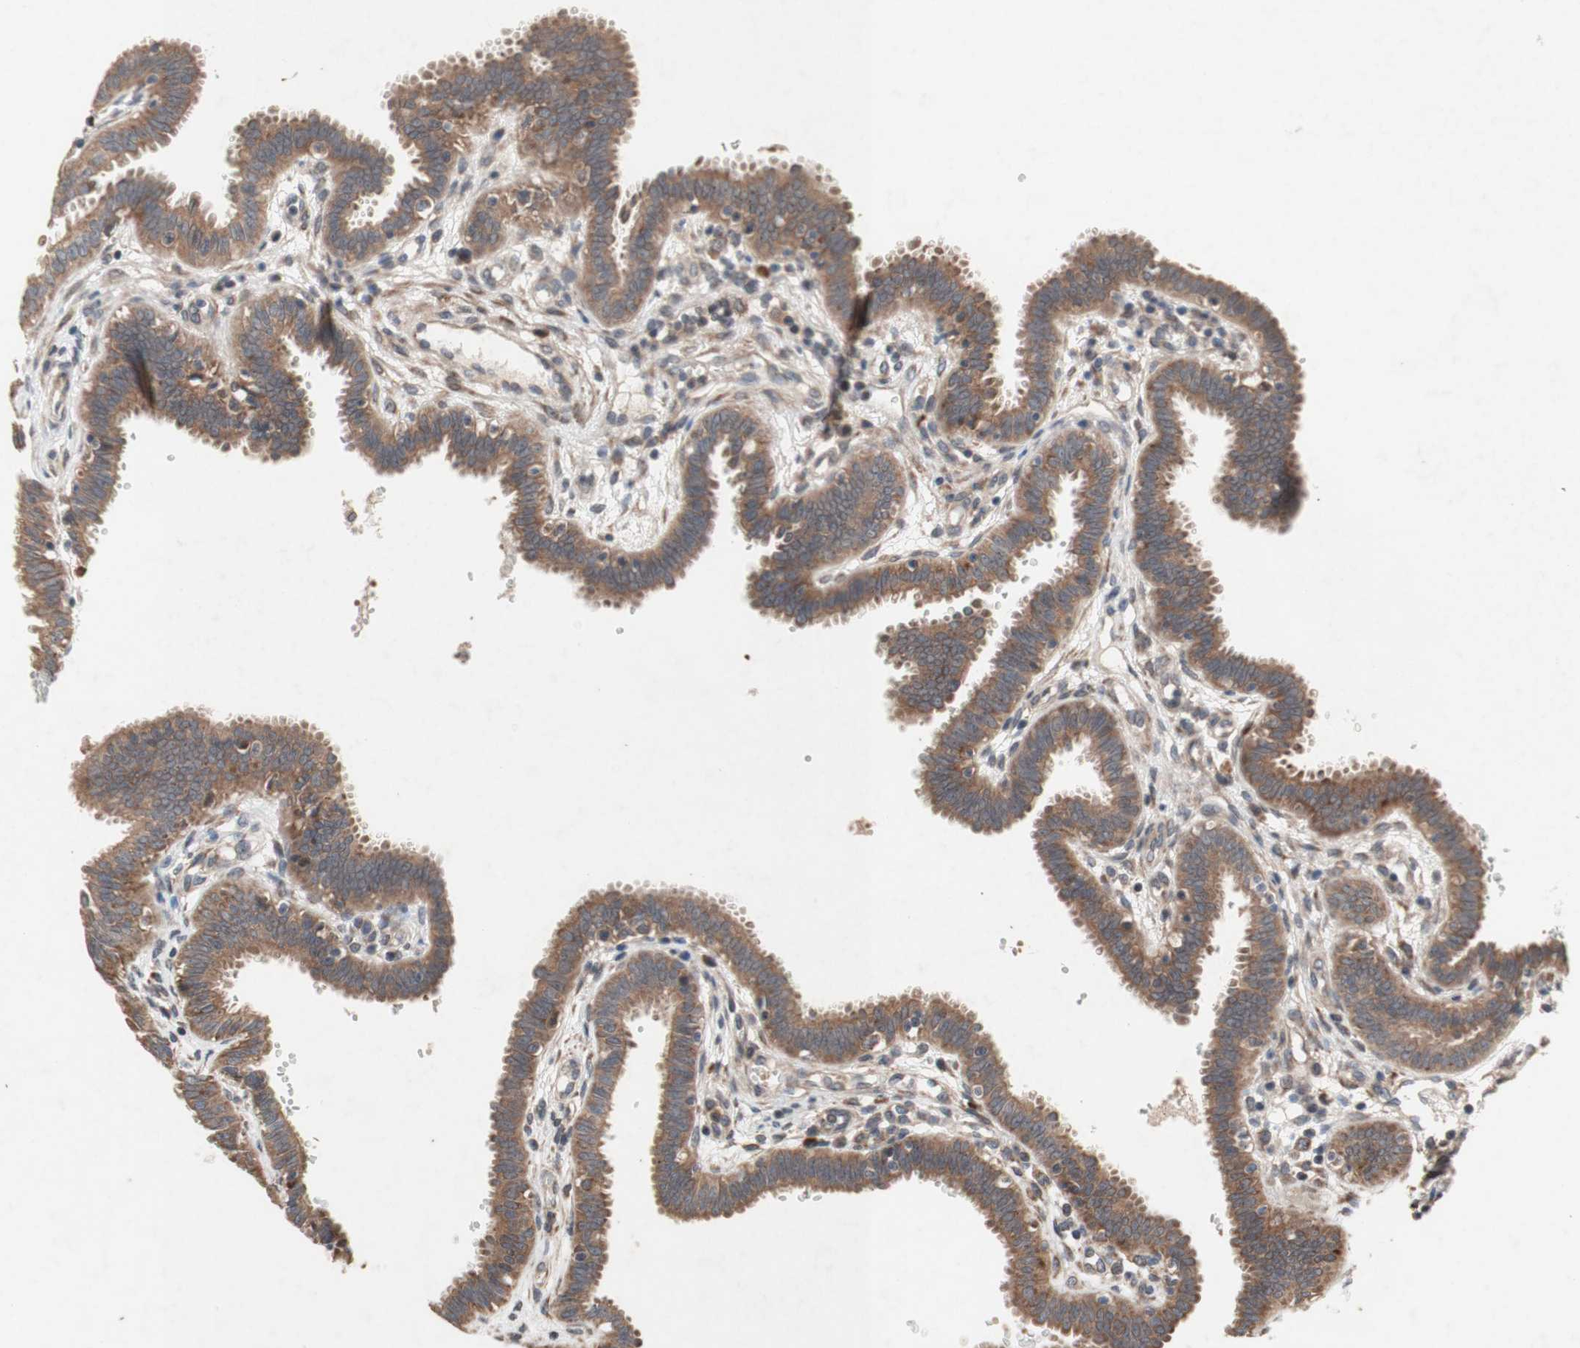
{"staining": {"intensity": "moderate", "quantity": ">75%", "location": "cytoplasmic/membranous"}, "tissue": "fallopian tube", "cell_type": "Glandular cells", "image_type": "normal", "snomed": [{"axis": "morphology", "description": "Normal tissue, NOS"}, {"axis": "topography", "description": "Fallopian tube"}], "caption": "IHC (DAB (3,3'-diaminobenzidine)) staining of benign fallopian tube demonstrates moderate cytoplasmic/membranous protein positivity in approximately >75% of glandular cells.", "gene": "DDOST", "patient": {"sex": "female", "age": 32}}